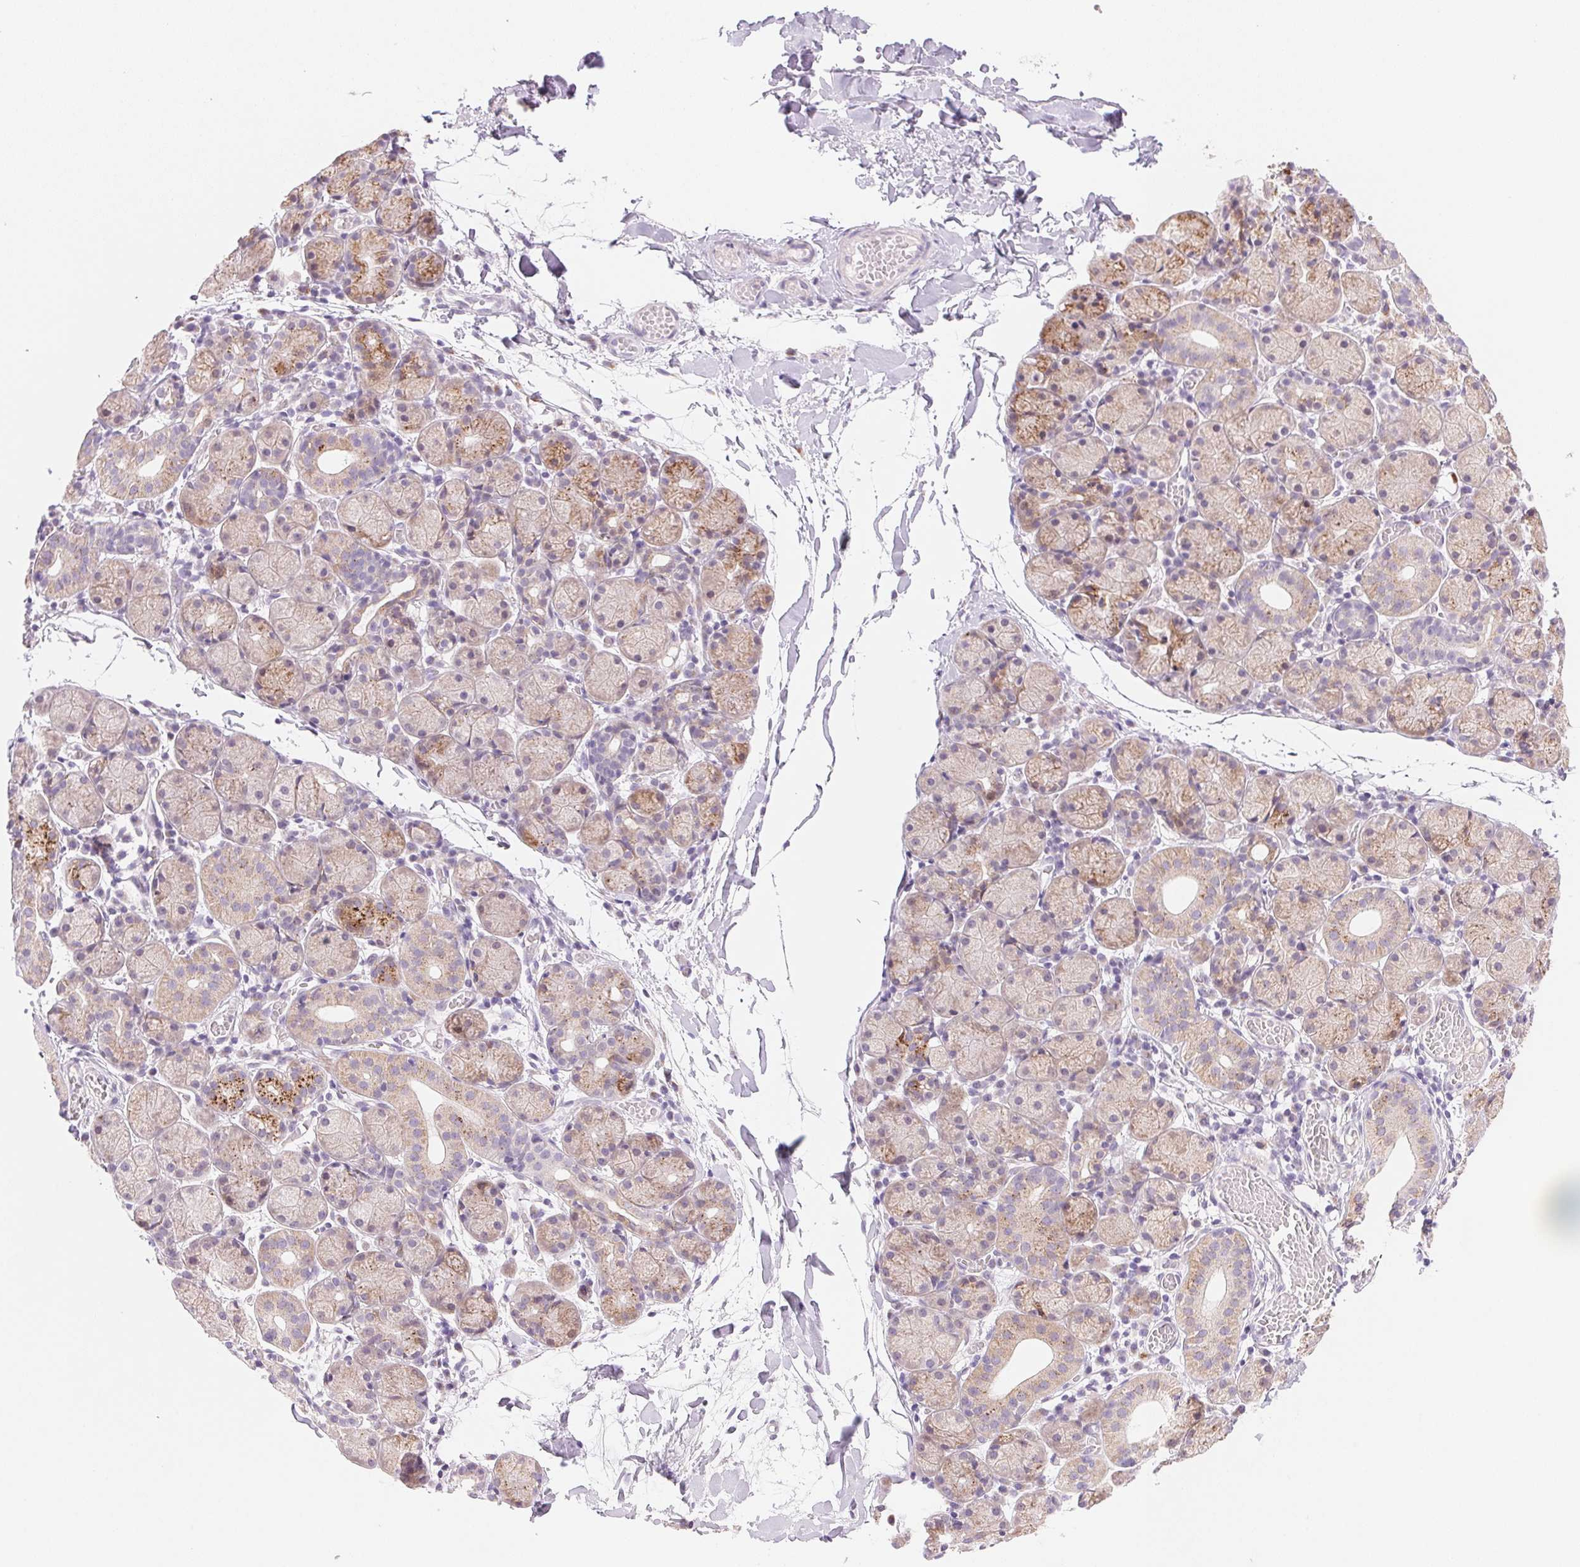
{"staining": {"intensity": "moderate", "quantity": "25%-75%", "location": "cytoplasmic/membranous"}, "tissue": "salivary gland", "cell_type": "Glandular cells", "image_type": "normal", "snomed": [{"axis": "morphology", "description": "Normal tissue, NOS"}, {"axis": "topography", "description": "Salivary gland"}], "caption": "Immunohistochemistry (DAB (3,3'-diaminobenzidine)) staining of benign human salivary gland reveals moderate cytoplasmic/membranous protein expression in approximately 25%-75% of glandular cells.", "gene": "TEKT1", "patient": {"sex": "female", "age": 24}}